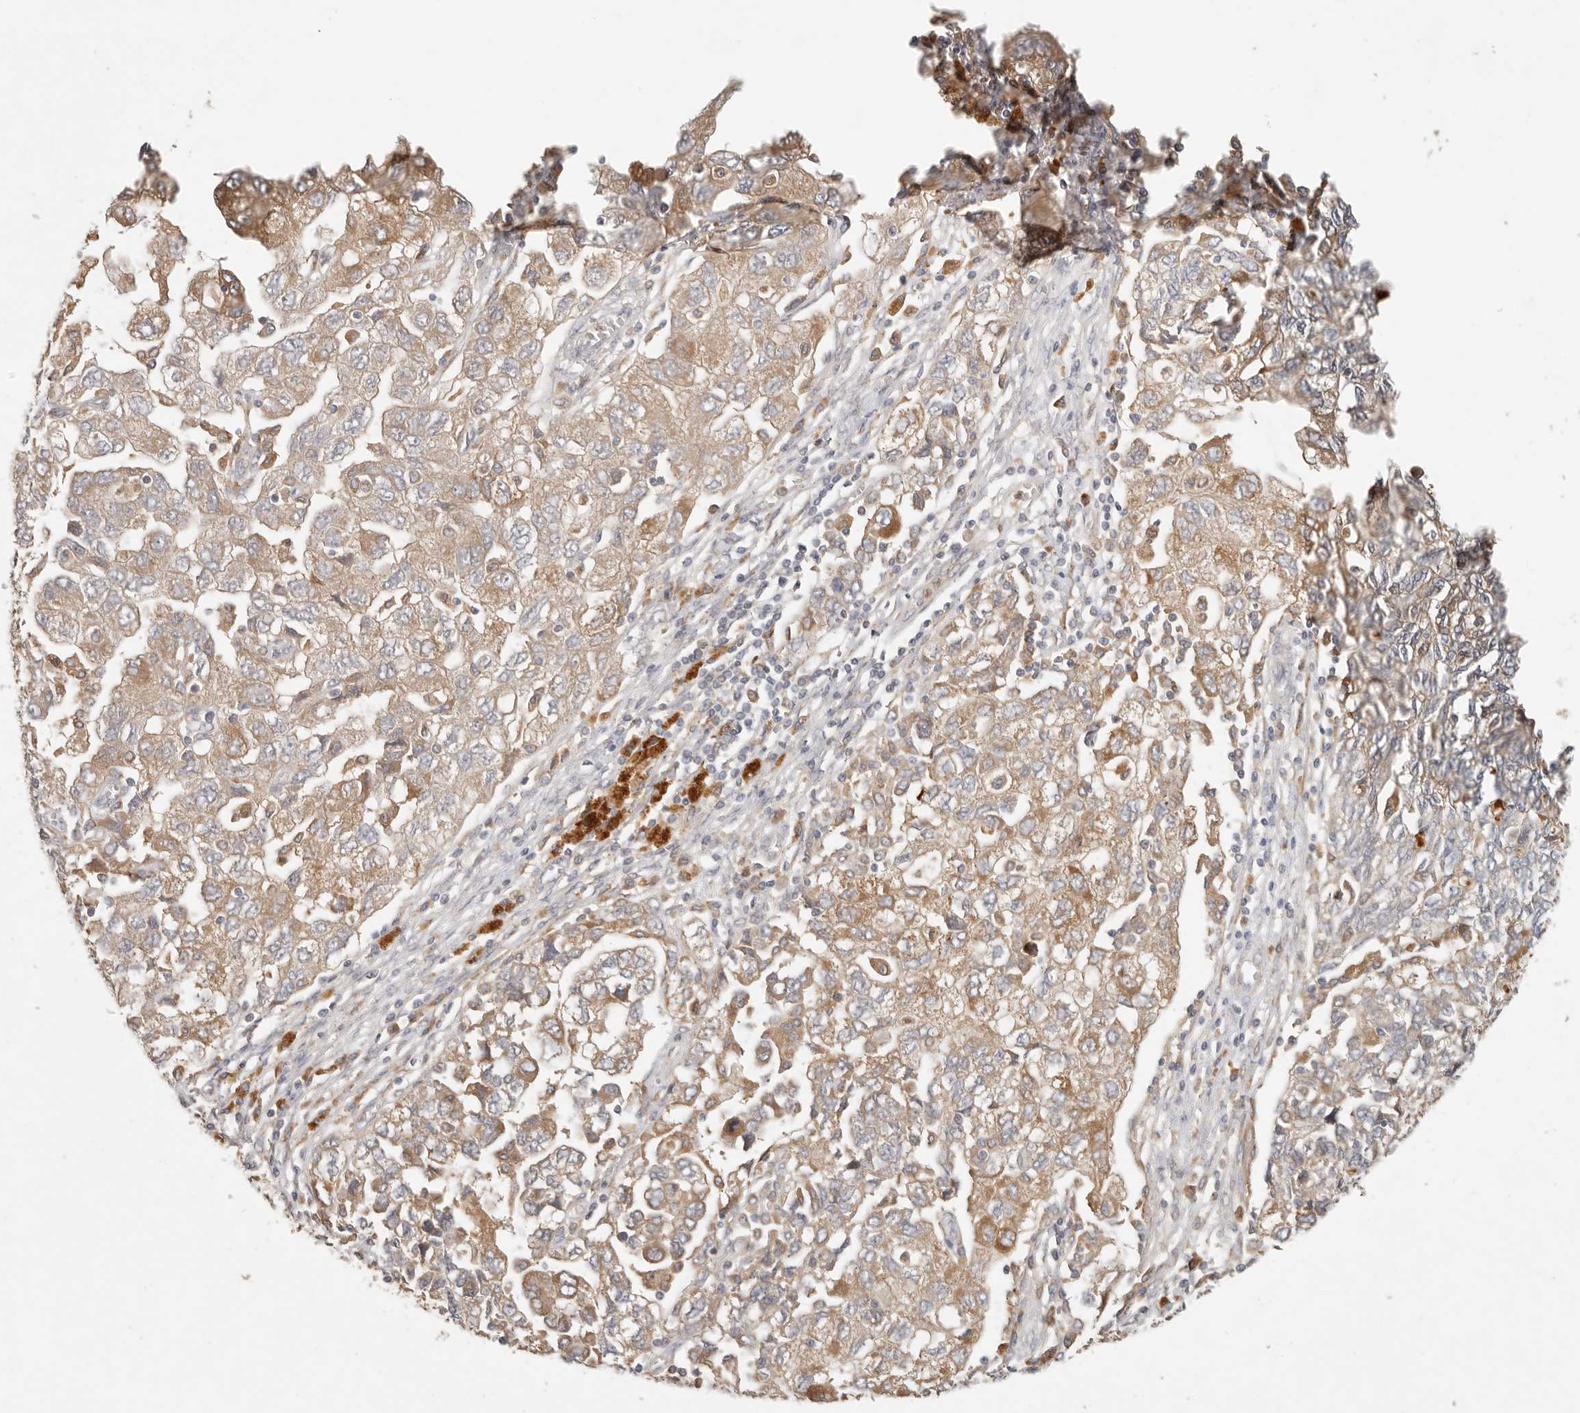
{"staining": {"intensity": "moderate", "quantity": ">75%", "location": "cytoplasmic/membranous"}, "tissue": "ovarian cancer", "cell_type": "Tumor cells", "image_type": "cancer", "snomed": [{"axis": "morphology", "description": "Carcinoma, NOS"}, {"axis": "morphology", "description": "Cystadenocarcinoma, serous, NOS"}, {"axis": "topography", "description": "Ovary"}], "caption": "An image of human ovarian serous cystadenocarcinoma stained for a protein exhibits moderate cytoplasmic/membranous brown staining in tumor cells.", "gene": "ARHGEF10L", "patient": {"sex": "female", "age": 69}}